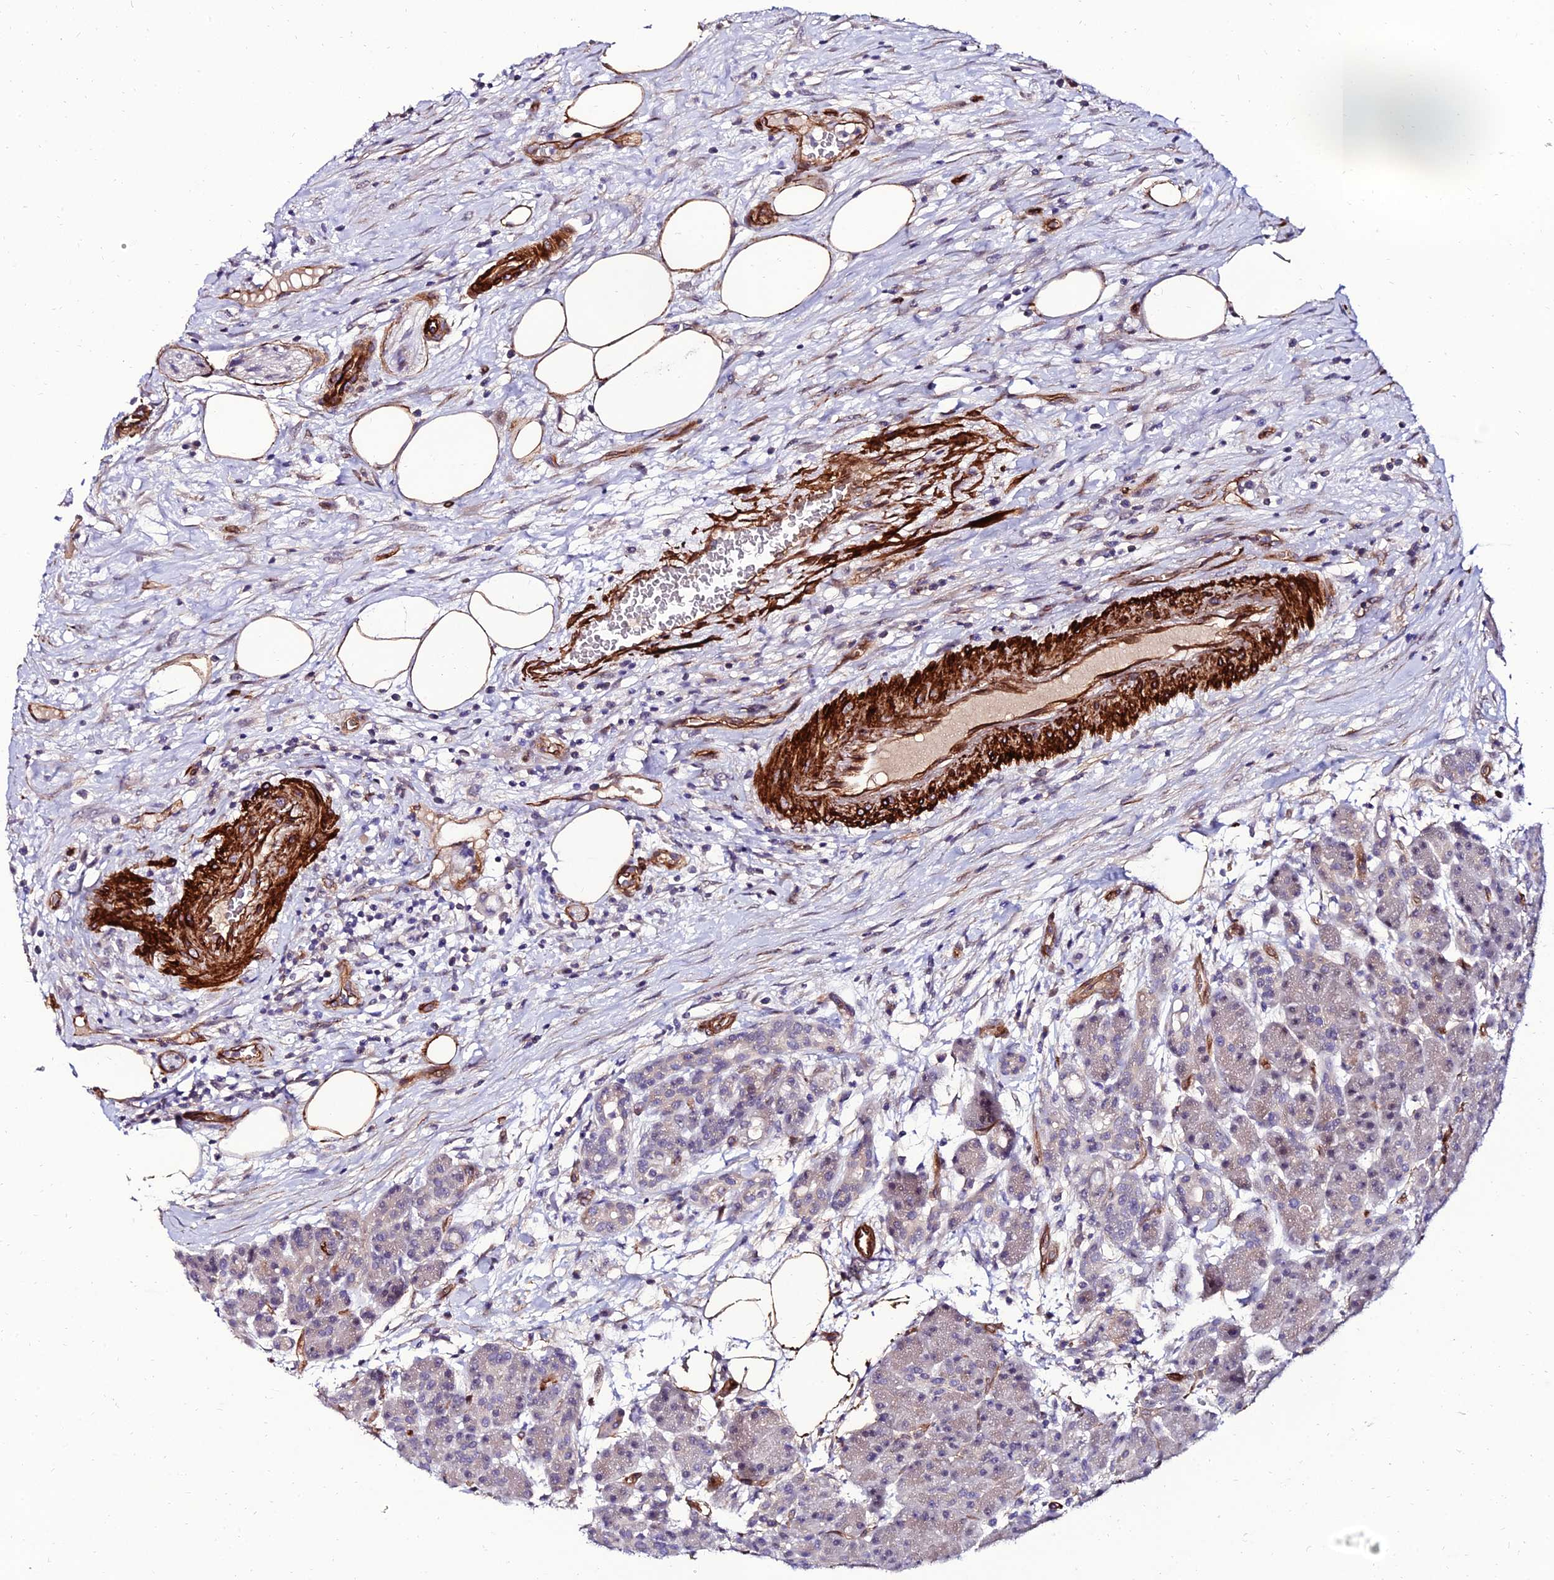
{"staining": {"intensity": "moderate", "quantity": "25%-75%", "location": "cytoplasmic/membranous"}, "tissue": "pancreas", "cell_type": "Exocrine glandular cells", "image_type": "normal", "snomed": [{"axis": "morphology", "description": "Normal tissue, NOS"}, {"axis": "topography", "description": "Pancreas"}], "caption": "Immunohistochemical staining of normal human pancreas reveals moderate cytoplasmic/membranous protein positivity in about 25%-75% of exocrine glandular cells.", "gene": "ALDH3B2", "patient": {"sex": "male", "age": 63}}